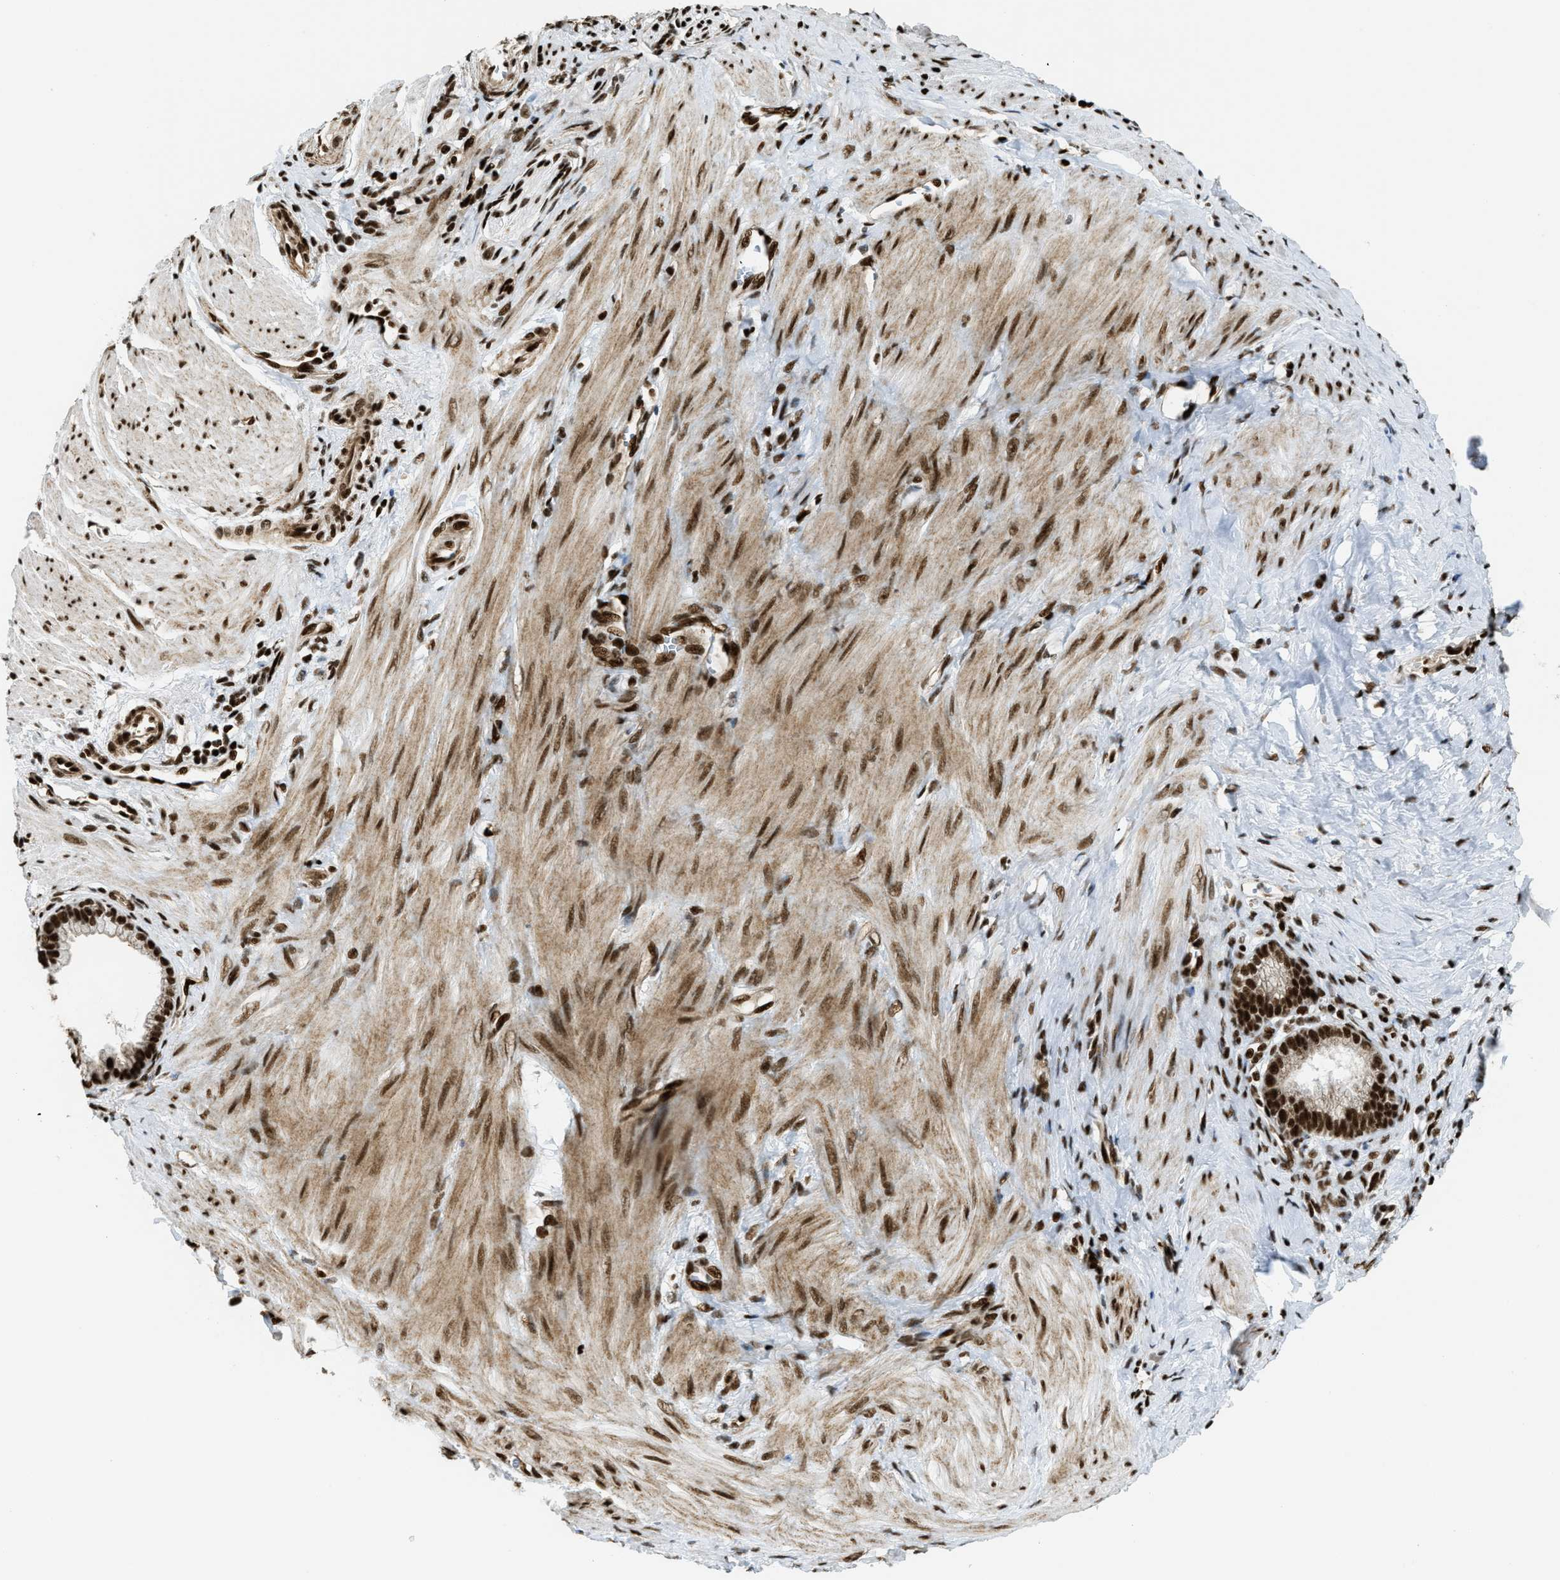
{"staining": {"intensity": "strong", "quantity": ">75%", "location": "nuclear"}, "tissue": "pancreatic cancer", "cell_type": "Tumor cells", "image_type": "cancer", "snomed": [{"axis": "morphology", "description": "Adenocarcinoma, NOS"}, {"axis": "topography", "description": "Pancreas"}], "caption": "This image exhibits immunohistochemistry (IHC) staining of human pancreatic adenocarcinoma, with high strong nuclear positivity in about >75% of tumor cells.", "gene": "GABPB1", "patient": {"sex": "male", "age": 69}}